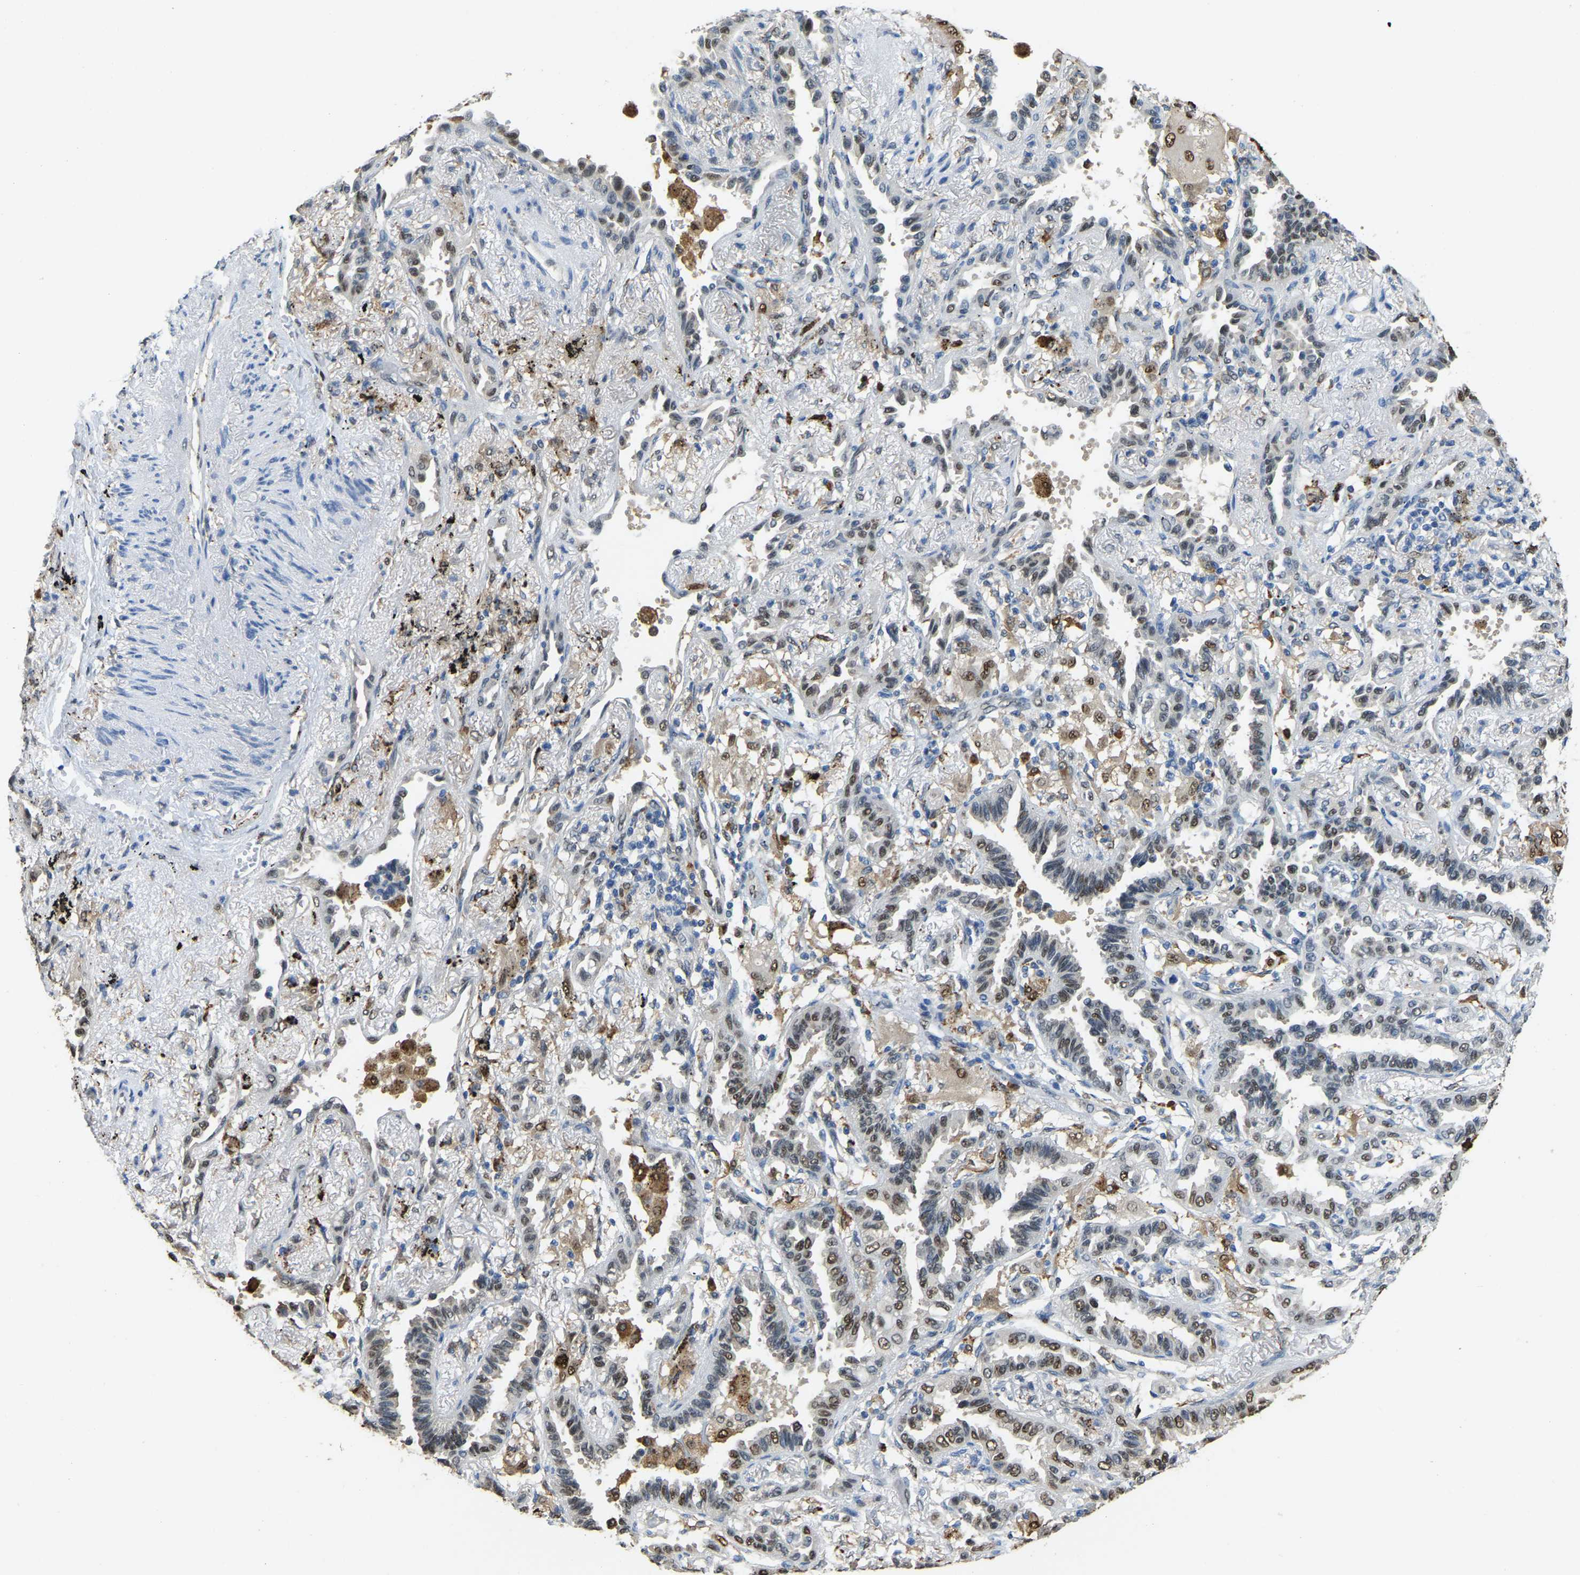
{"staining": {"intensity": "strong", "quantity": "25%-75%", "location": "nuclear"}, "tissue": "lung cancer", "cell_type": "Tumor cells", "image_type": "cancer", "snomed": [{"axis": "morphology", "description": "Adenocarcinoma, NOS"}, {"axis": "topography", "description": "Lung"}], "caption": "A high-resolution image shows IHC staining of lung cancer, which shows strong nuclear expression in about 25%-75% of tumor cells.", "gene": "NANS", "patient": {"sex": "male", "age": 59}}